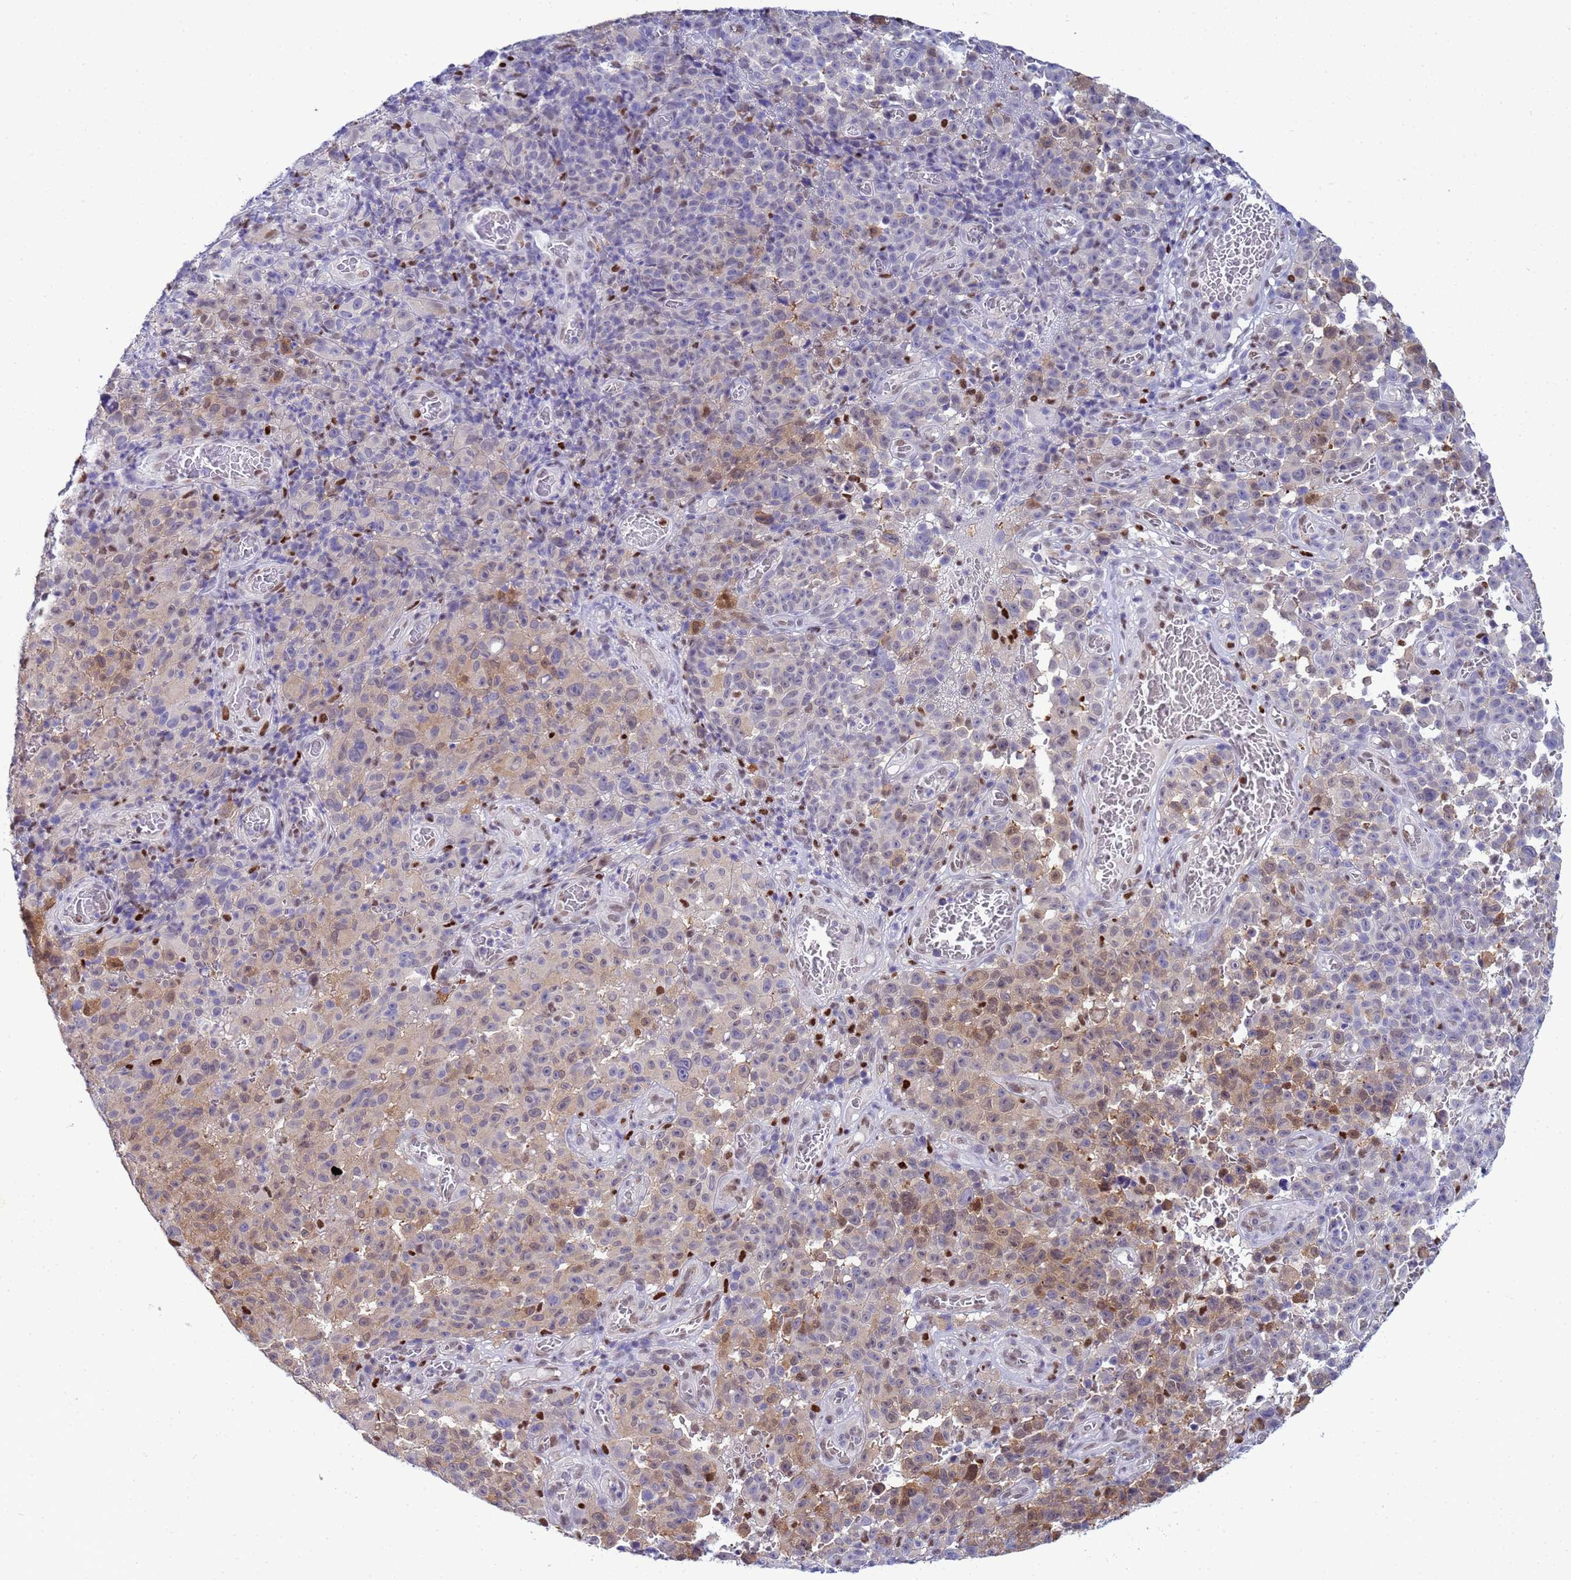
{"staining": {"intensity": "moderate", "quantity": "<25%", "location": "cytoplasmic/membranous,nuclear"}, "tissue": "melanoma", "cell_type": "Tumor cells", "image_type": "cancer", "snomed": [{"axis": "morphology", "description": "Malignant melanoma, NOS"}, {"axis": "topography", "description": "Skin"}], "caption": "The histopathology image demonstrates staining of melanoma, revealing moderate cytoplasmic/membranous and nuclear protein positivity (brown color) within tumor cells.", "gene": "SLC25A37", "patient": {"sex": "female", "age": 82}}